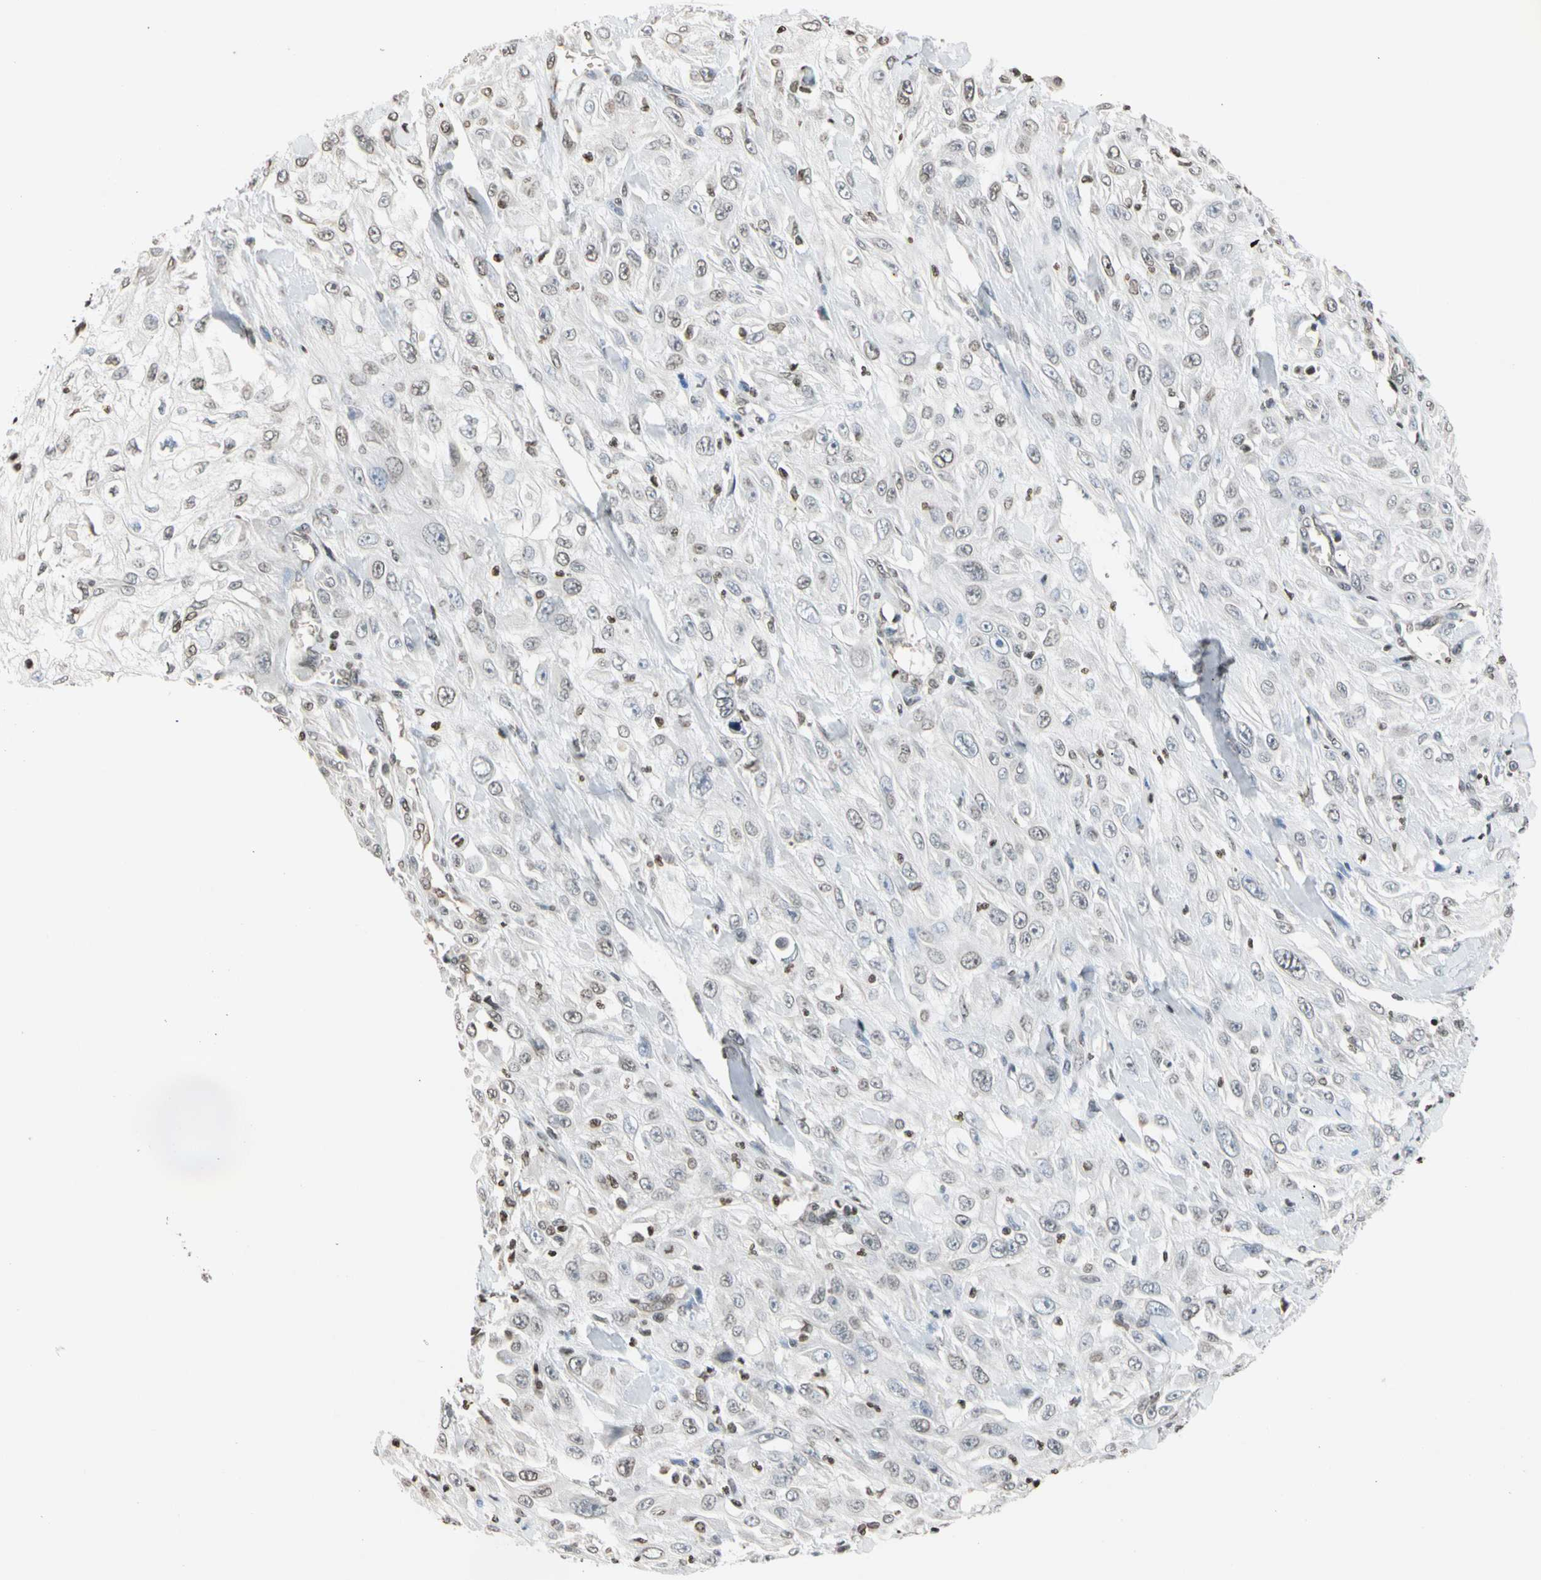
{"staining": {"intensity": "negative", "quantity": "none", "location": "none"}, "tissue": "skin cancer", "cell_type": "Tumor cells", "image_type": "cancer", "snomed": [{"axis": "morphology", "description": "Squamous cell carcinoma, NOS"}, {"axis": "morphology", "description": "Squamous cell carcinoma, metastatic, NOS"}, {"axis": "topography", "description": "Skin"}, {"axis": "topography", "description": "Lymph node"}], "caption": "An image of human skin squamous cell carcinoma is negative for staining in tumor cells.", "gene": "GPX4", "patient": {"sex": "male", "age": 75}}